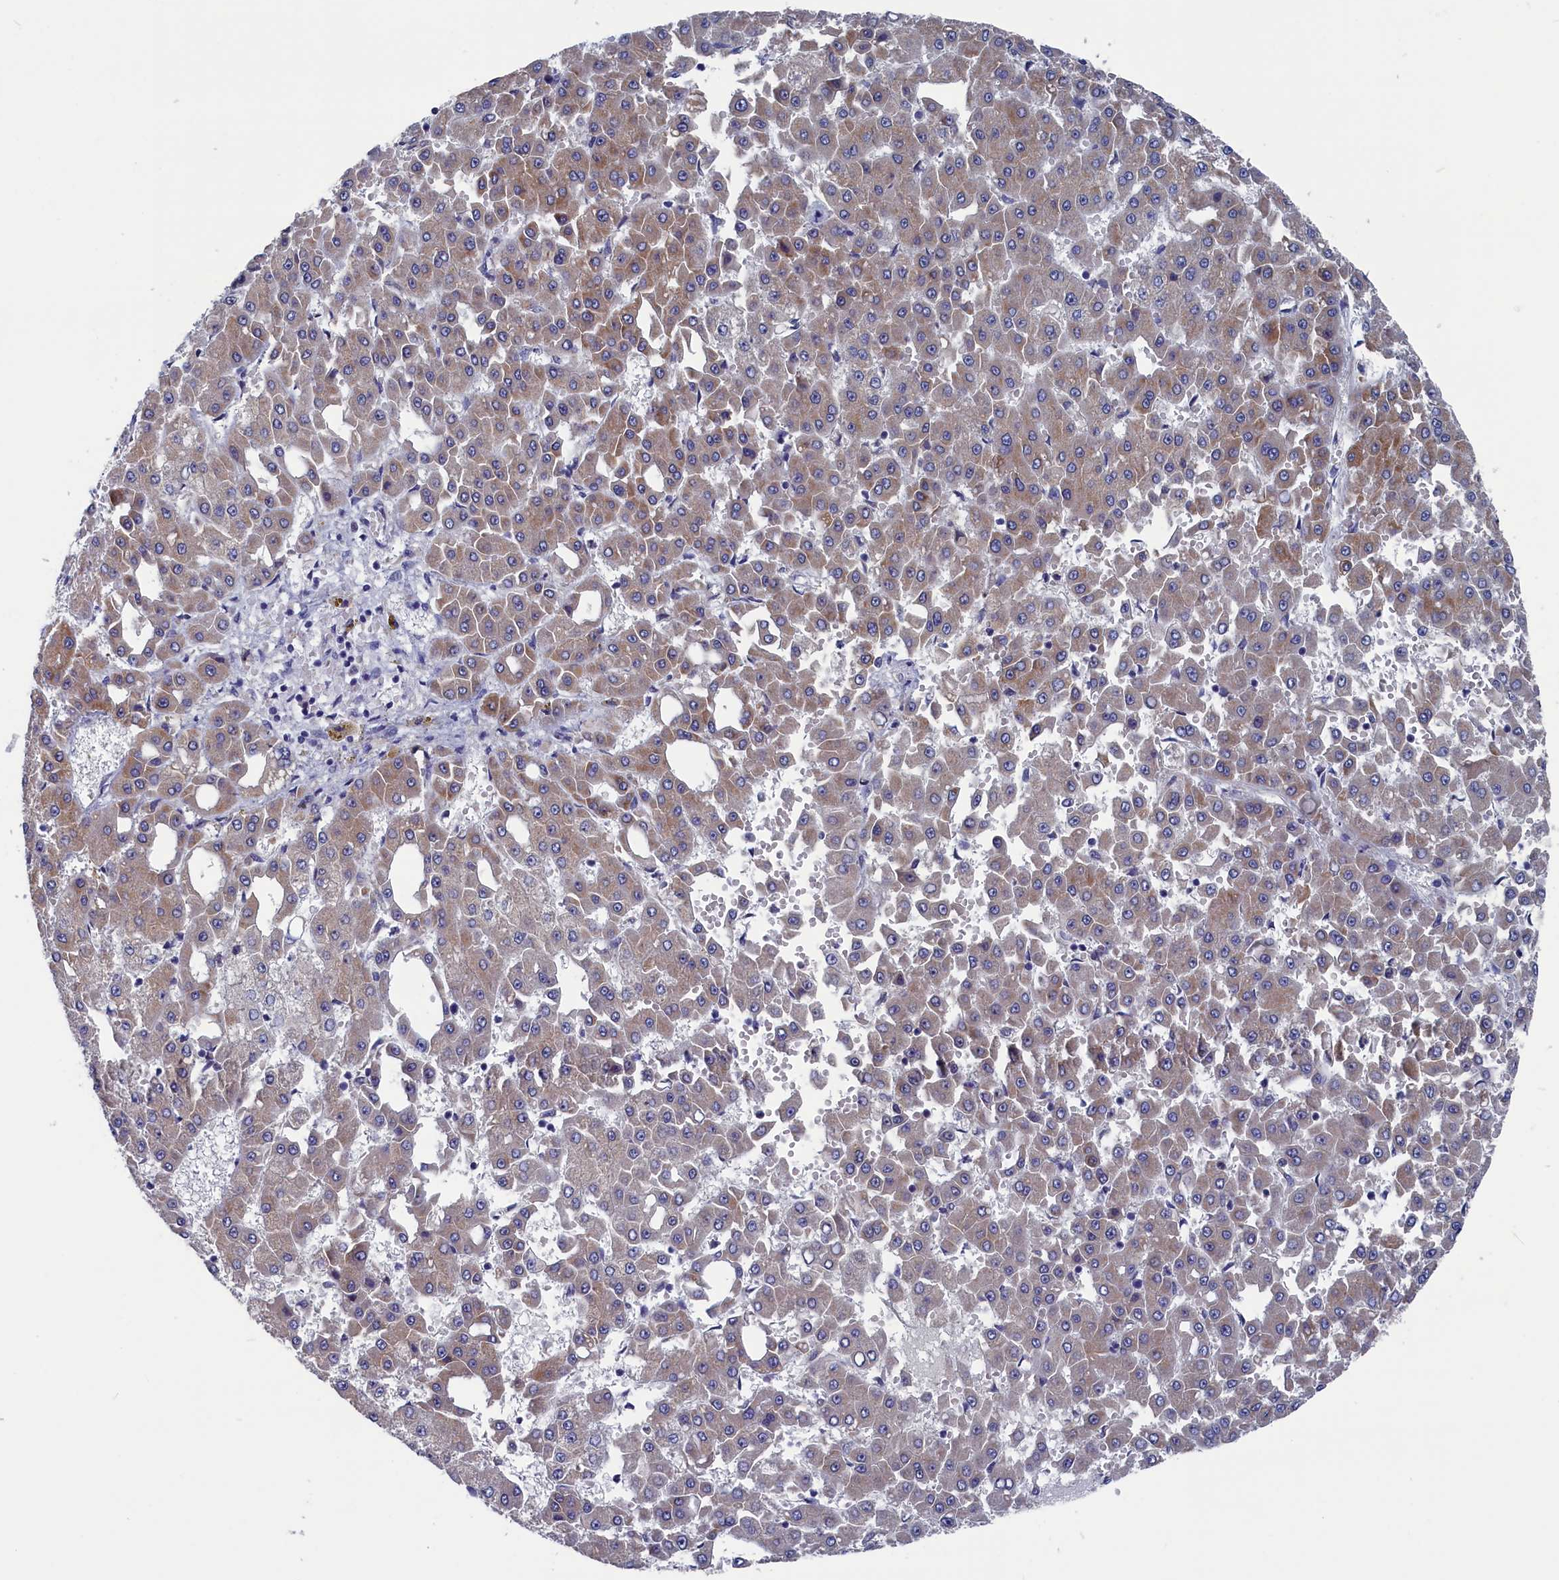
{"staining": {"intensity": "moderate", "quantity": ">75%", "location": "cytoplasmic/membranous"}, "tissue": "liver cancer", "cell_type": "Tumor cells", "image_type": "cancer", "snomed": [{"axis": "morphology", "description": "Carcinoma, Hepatocellular, NOS"}, {"axis": "topography", "description": "Liver"}], "caption": "A photomicrograph of human hepatocellular carcinoma (liver) stained for a protein exhibits moderate cytoplasmic/membranous brown staining in tumor cells.", "gene": "SPATA13", "patient": {"sex": "male", "age": 47}}